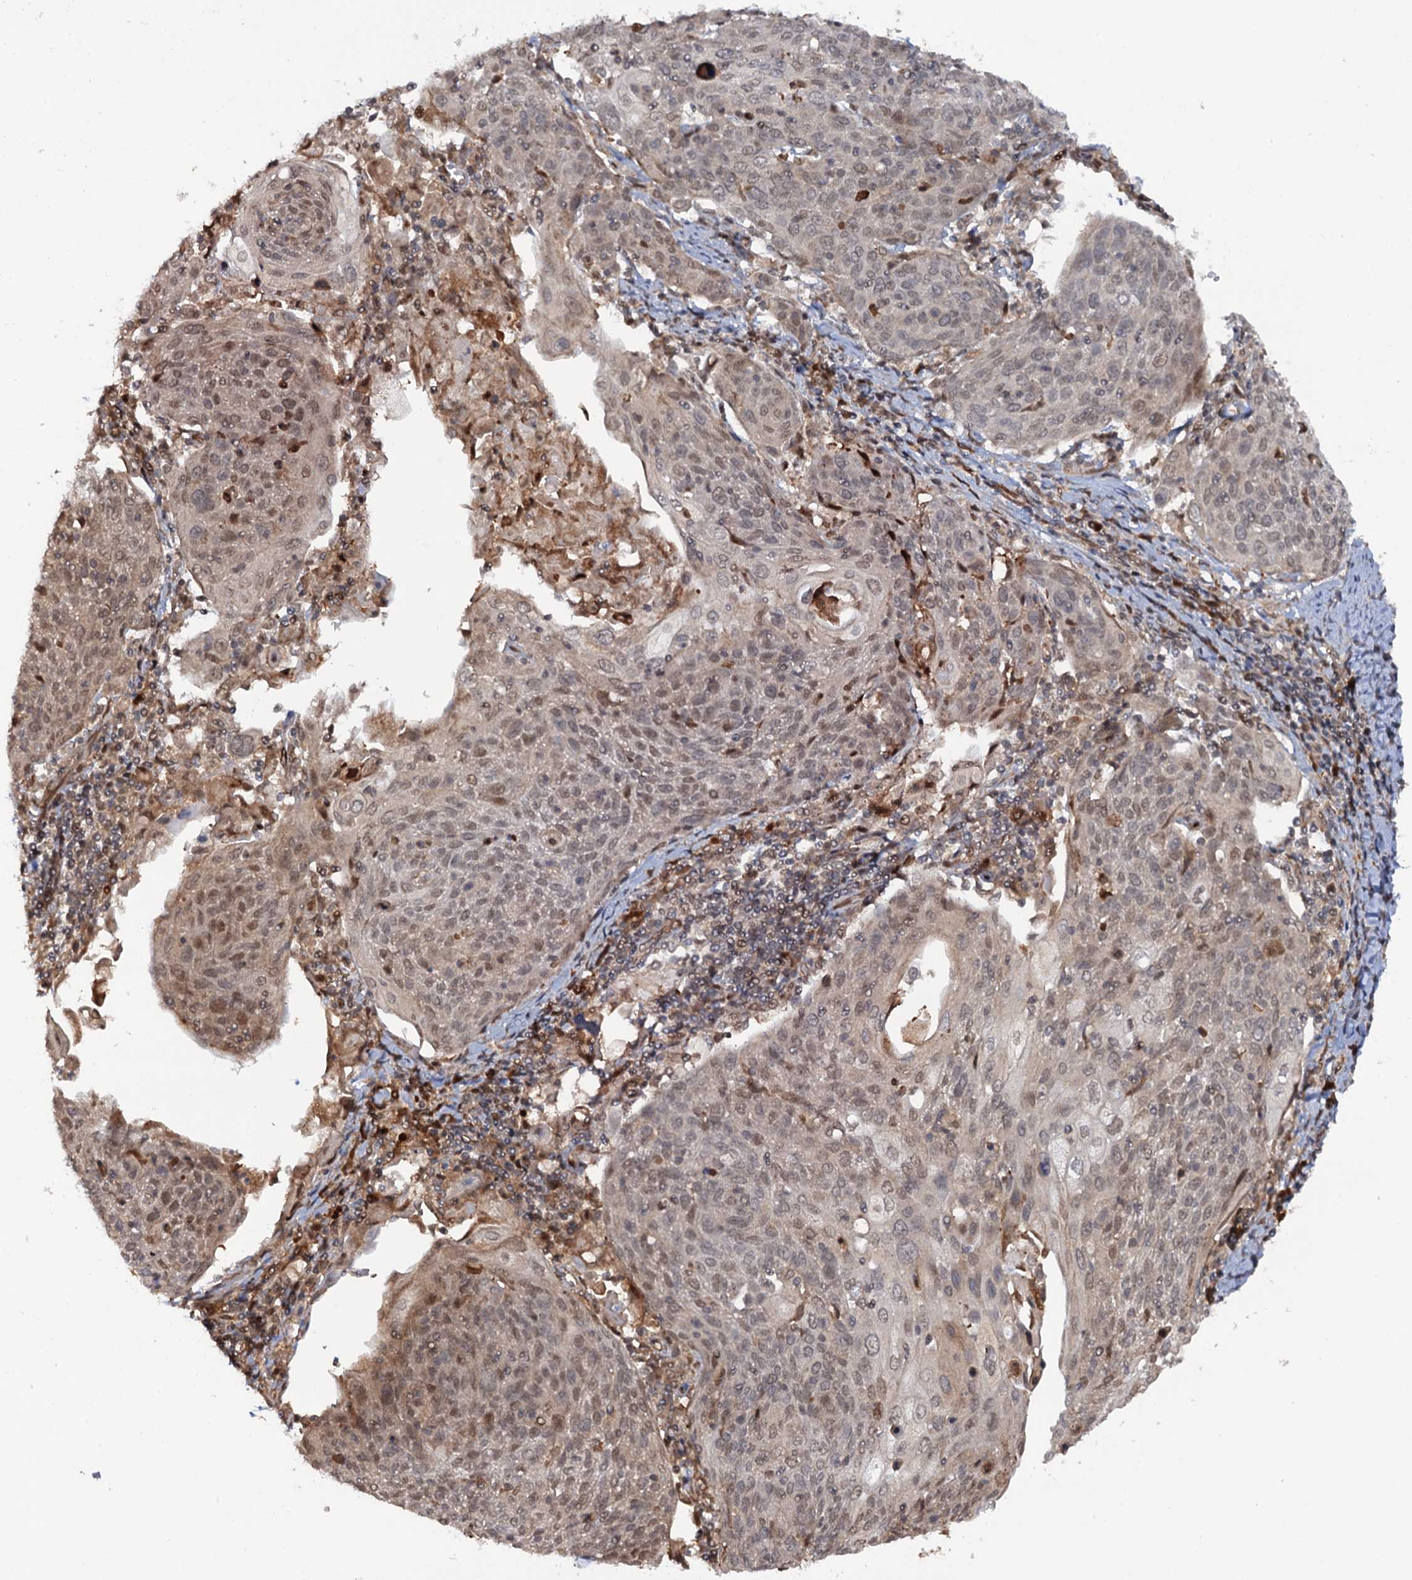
{"staining": {"intensity": "weak", "quantity": "25%-75%", "location": "nuclear"}, "tissue": "cervical cancer", "cell_type": "Tumor cells", "image_type": "cancer", "snomed": [{"axis": "morphology", "description": "Squamous cell carcinoma, NOS"}, {"axis": "topography", "description": "Cervix"}], "caption": "Protein staining reveals weak nuclear staining in approximately 25%-75% of tumor cells in cervical cancer.", "gene": "CDC23", "patient": {"sex": "female", "age": 67}}